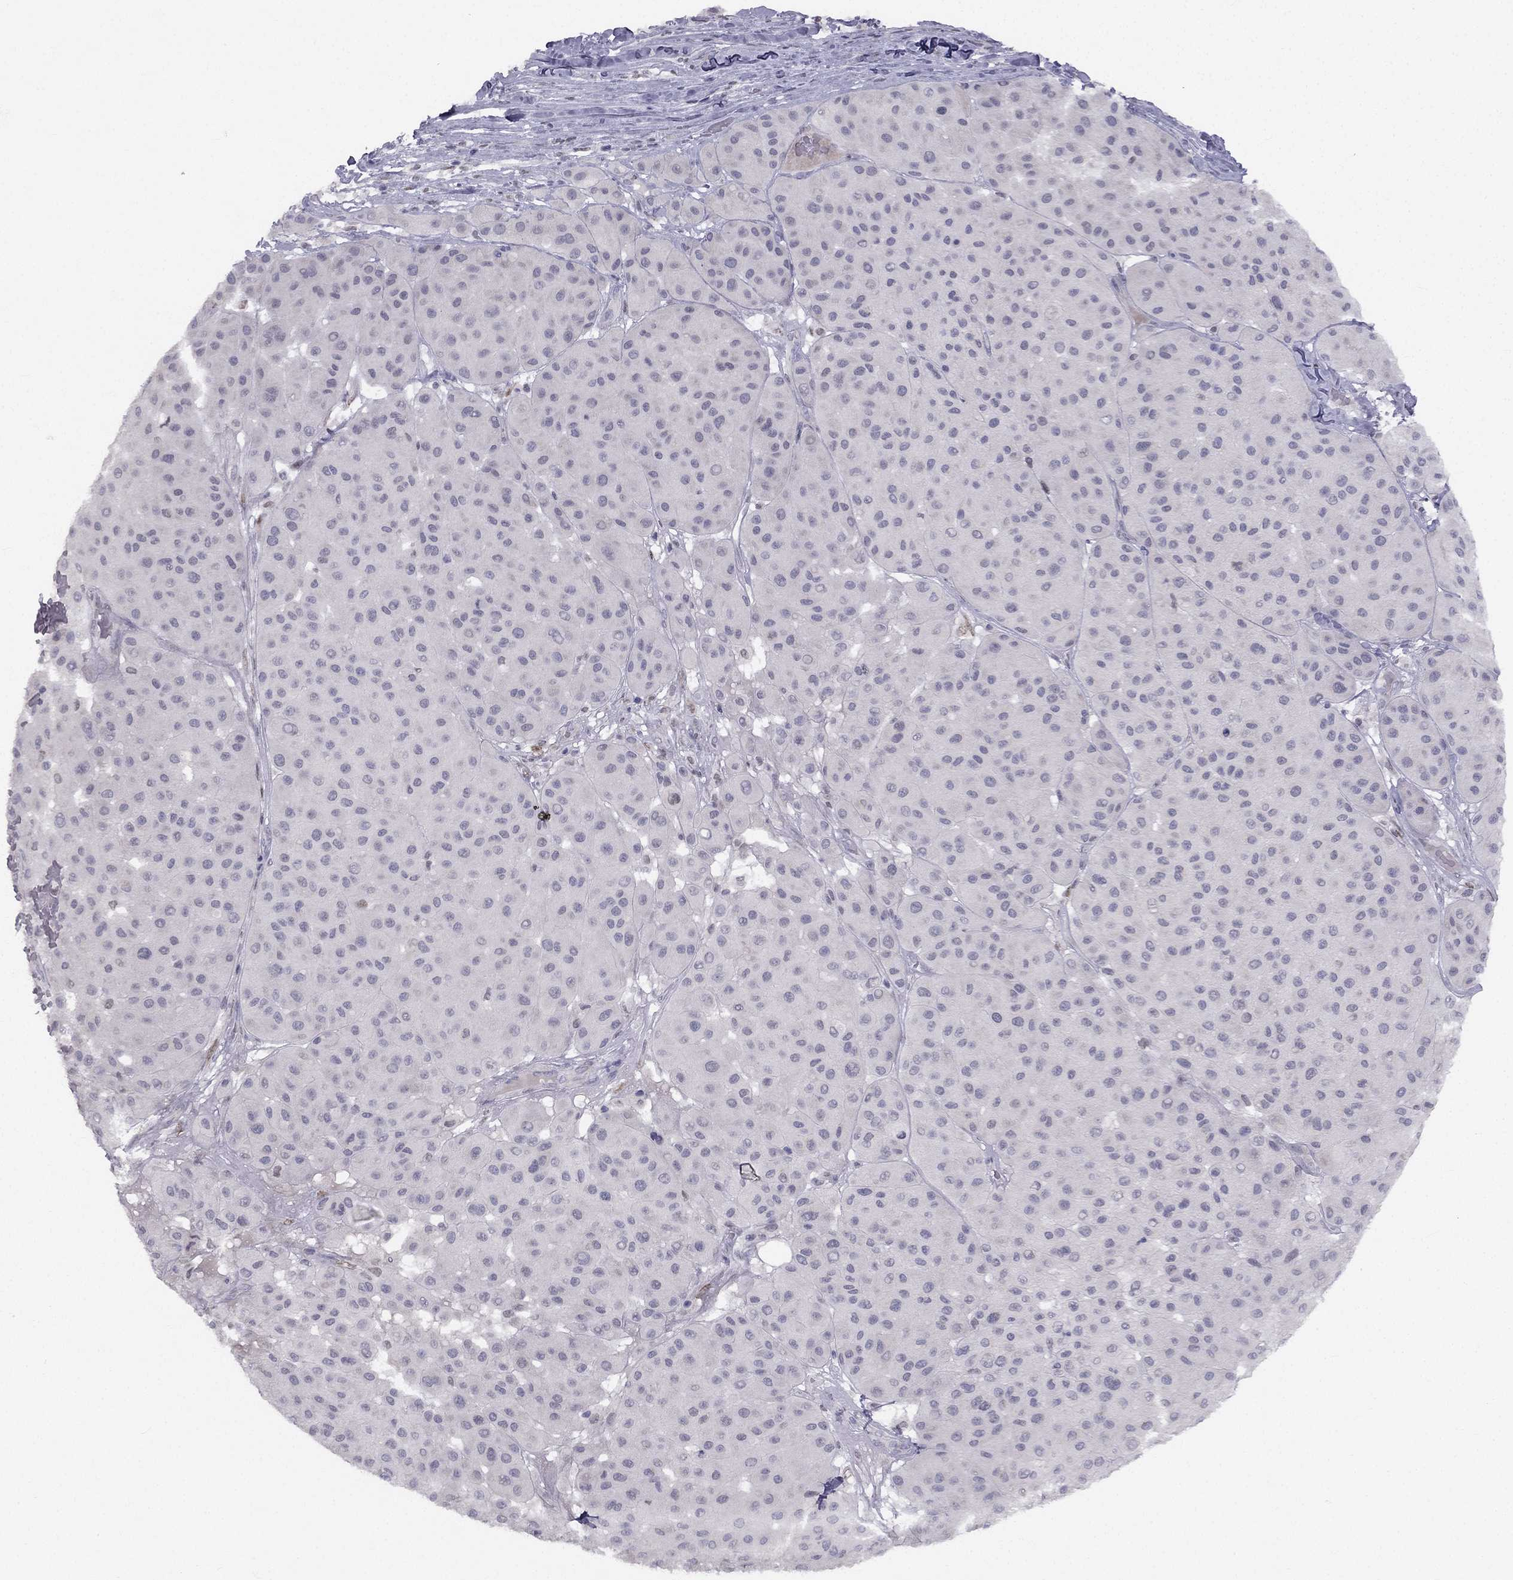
{"staining": {"intensity": "negative", "quantity": "none", "location": "none"}, "tissue": "melanoma", "cell_type": "Tumor cells", "image_type": "cancer", "snomed": [{"axis": "morphology", "description": "Malignant melanoma, Metastatic site"}, {"axis": "topography", "description": "Smooth muscle"}], "caption": "Immunohistochemical staining of human malignant melanoma (metastatic site) displays no significant staining in tumor cells. (Brightfield microscopy of DAB (3,3'-diaminobenzidine) IHC at high magnification).", "gene": "TRPS1", "patient": {"sex": "male", "age": 41}}